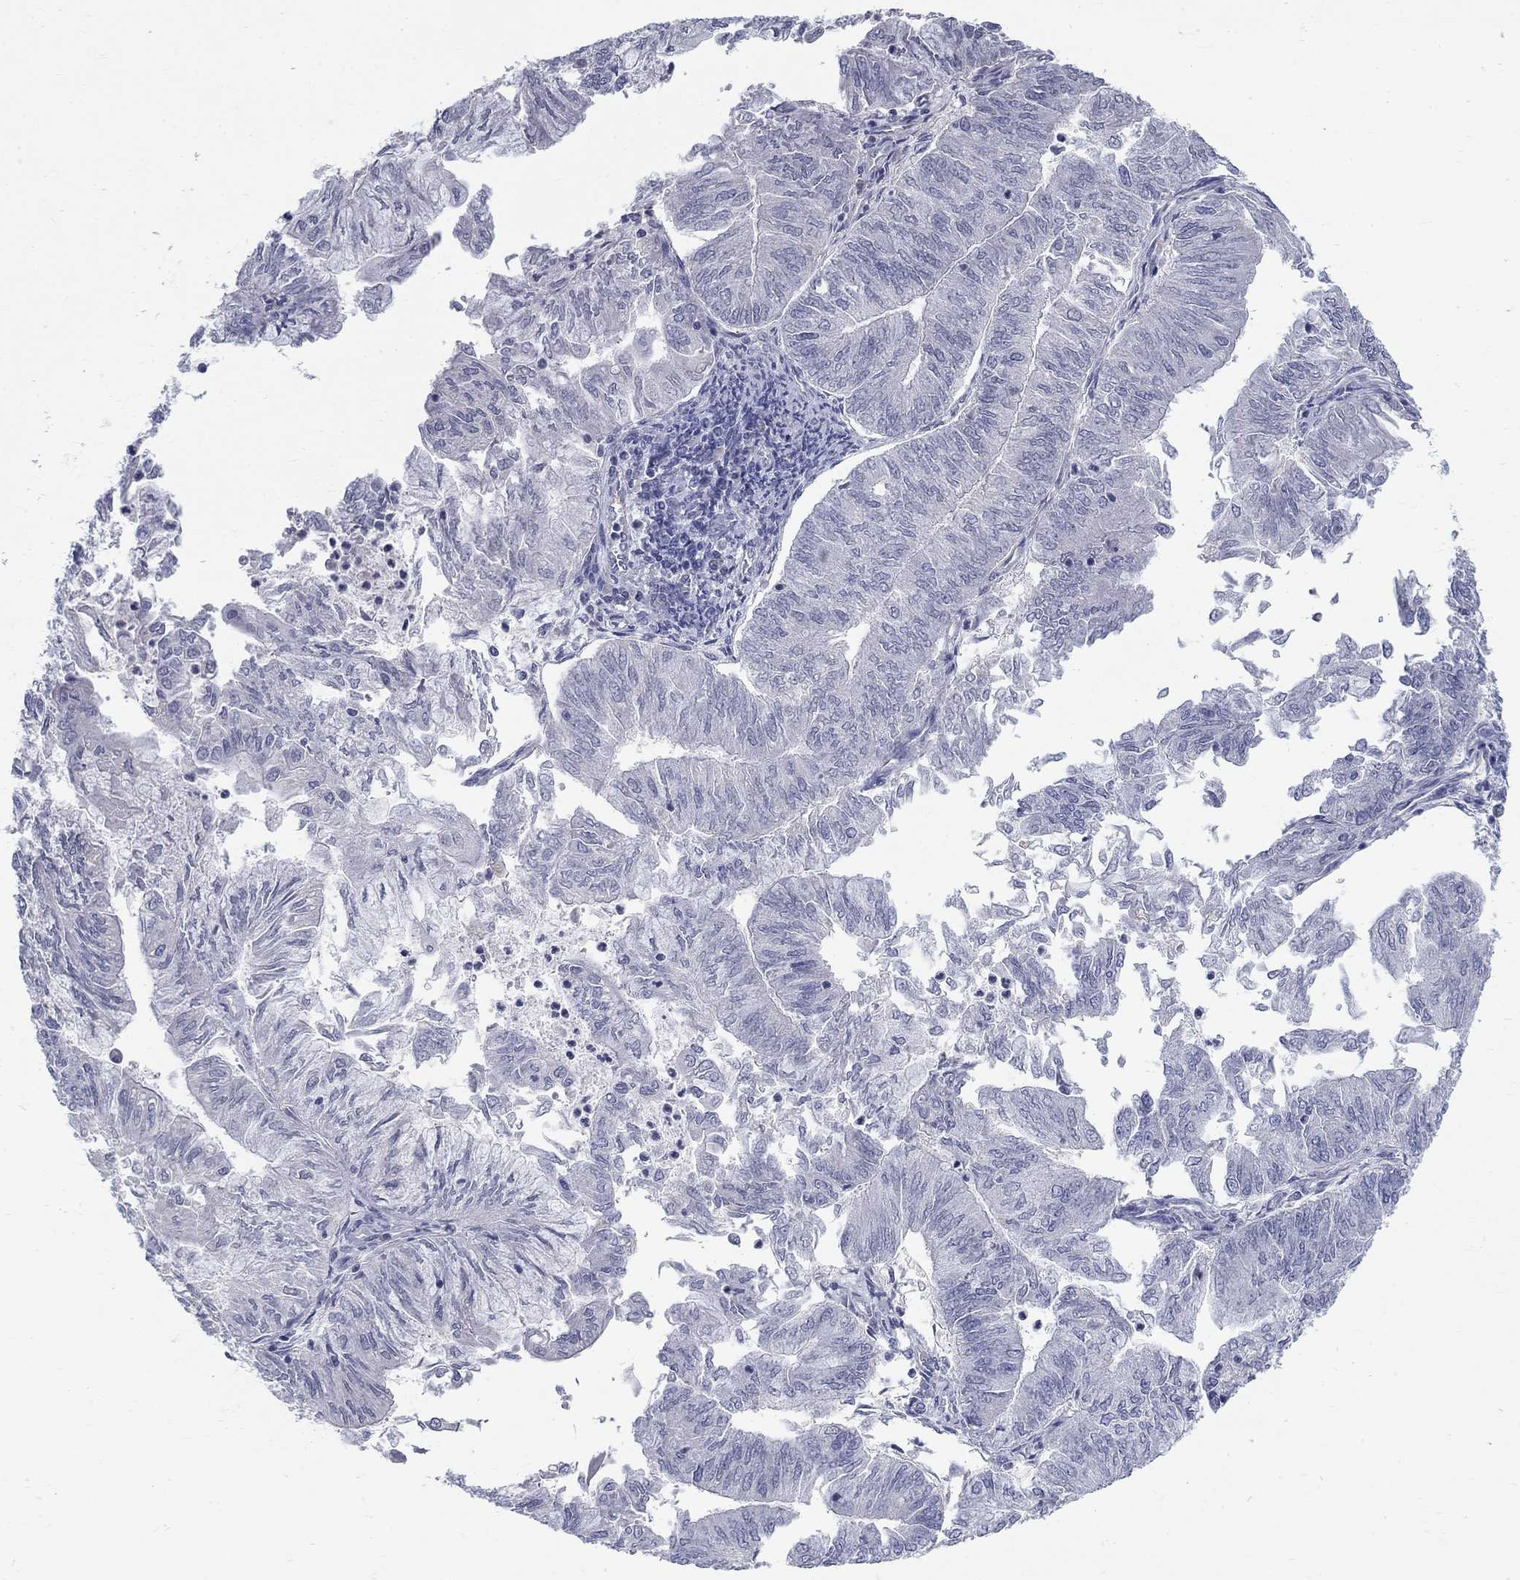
{"staining": {"intensity": "negative", "quantity": "none", "location": "none"}, "tissue": "endometrial cancer", "cell_type": "Tumor cells", "image_type": "cancer", "snomed": [{"axis": "morphology", "description": "Adenocarcinoma, NOS"}, {"axis": "topography", "description": "Endometrium"}], "caption": "Endometrial cancer (adenocarcinoma) was stained to show a protein in brown. There is no significant staining in tumor cells.", "gene": "PTH1R", "patient": {"sex": "female", "age": 59}}